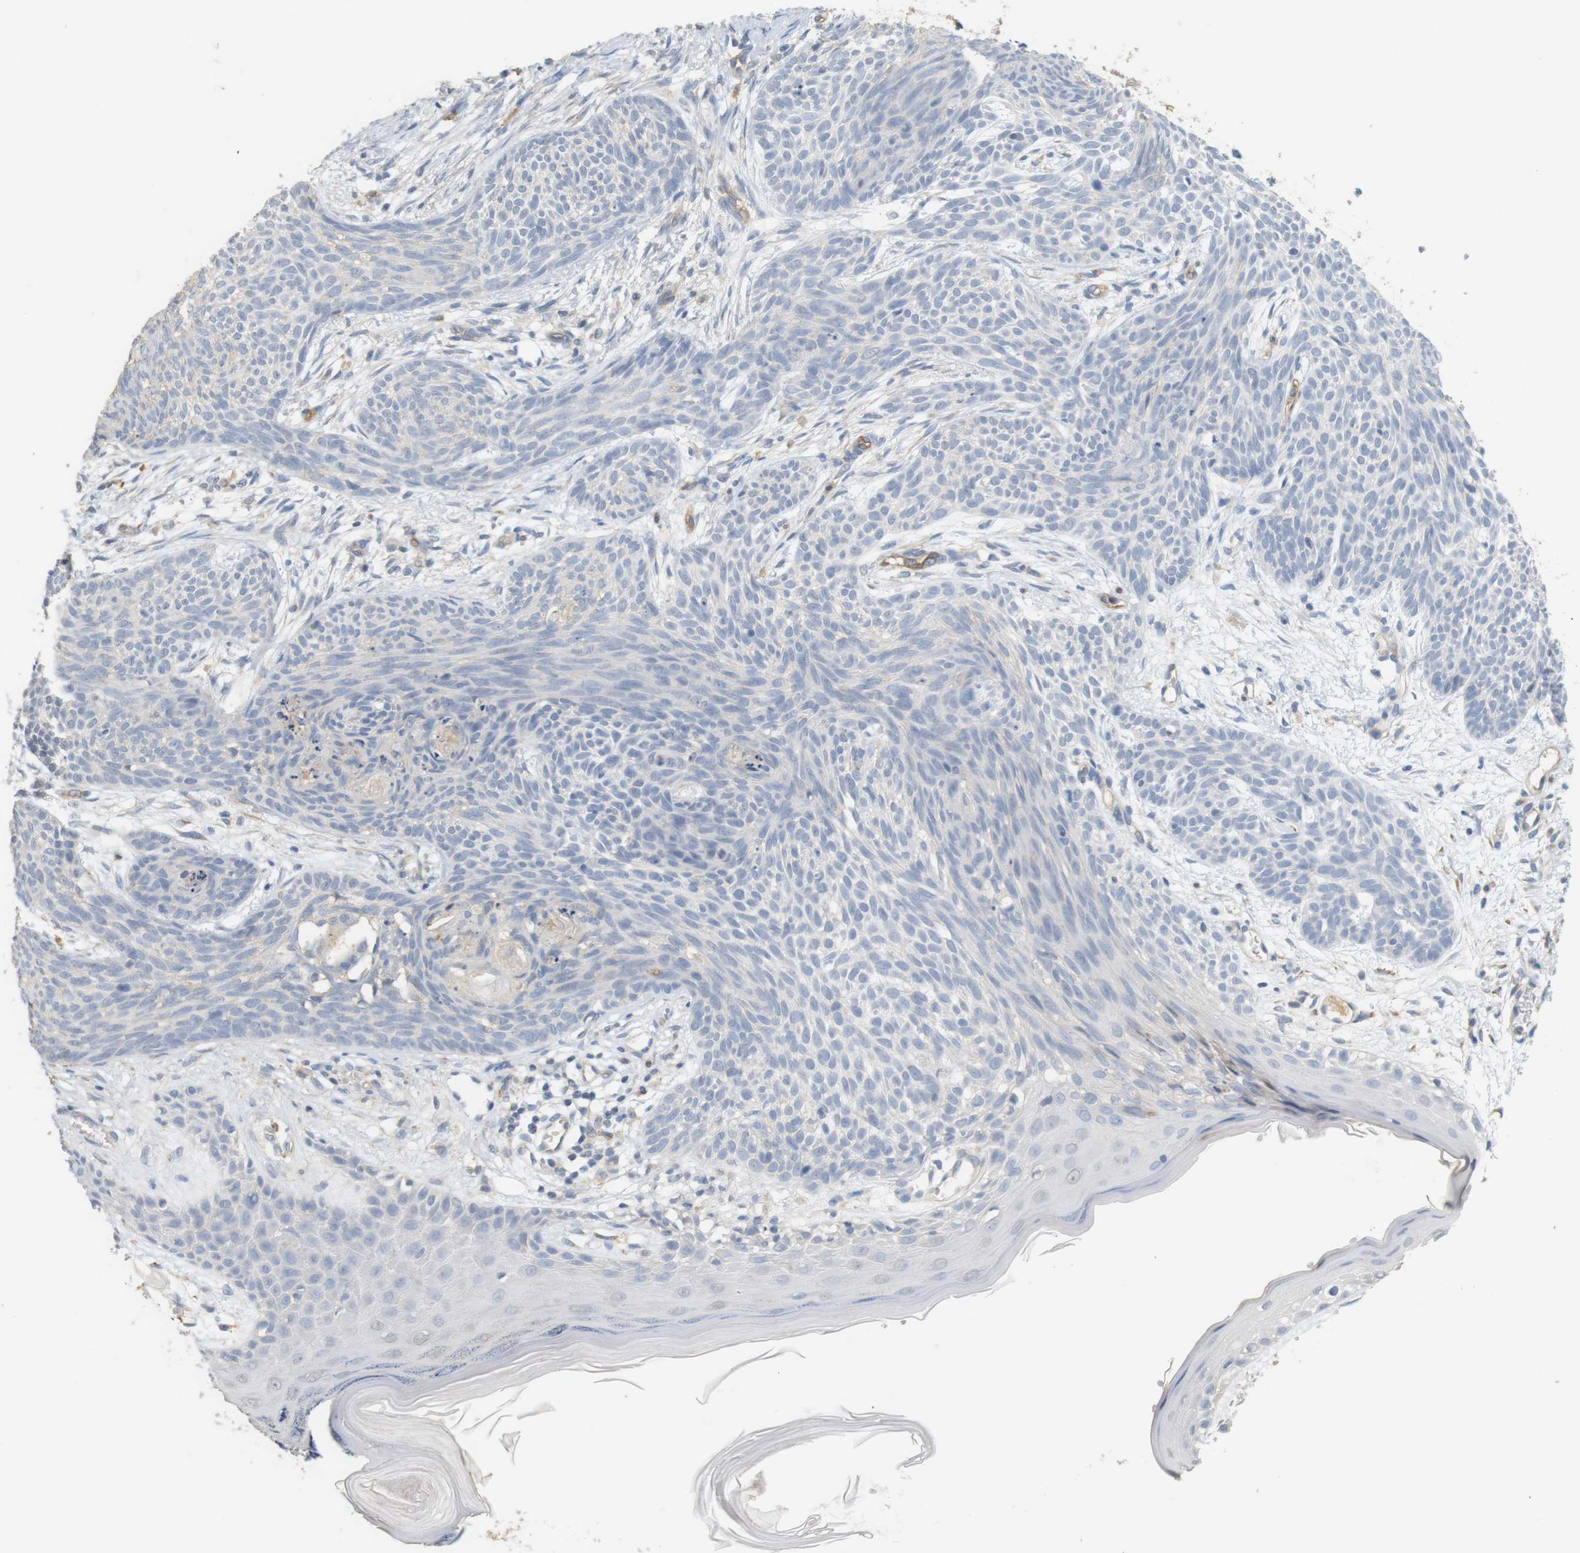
{"staining": {"intensity": "negative", "quantity": "none", "location": "none"}, "tissue": "skin cancer", "cell_type": "Tumor cells", "image_type": "cancer", "snomed": [{"axis": "morphology", "description": "Basal cell carcinoma"}, {"axis": "topography", "description": "Skin"}], "caption": "IHC of human basal cell carcinoma (skin) displays no positivity in tumor cells. (Stains: DAB (3,3'-diaminobenzidine) immunohistochemistry with hematoxylin counter stain, Microscopy: brightfield microscopy at high magnification).", "gene": "OSR1", "patient": {"sex": "female", "age": 59}}